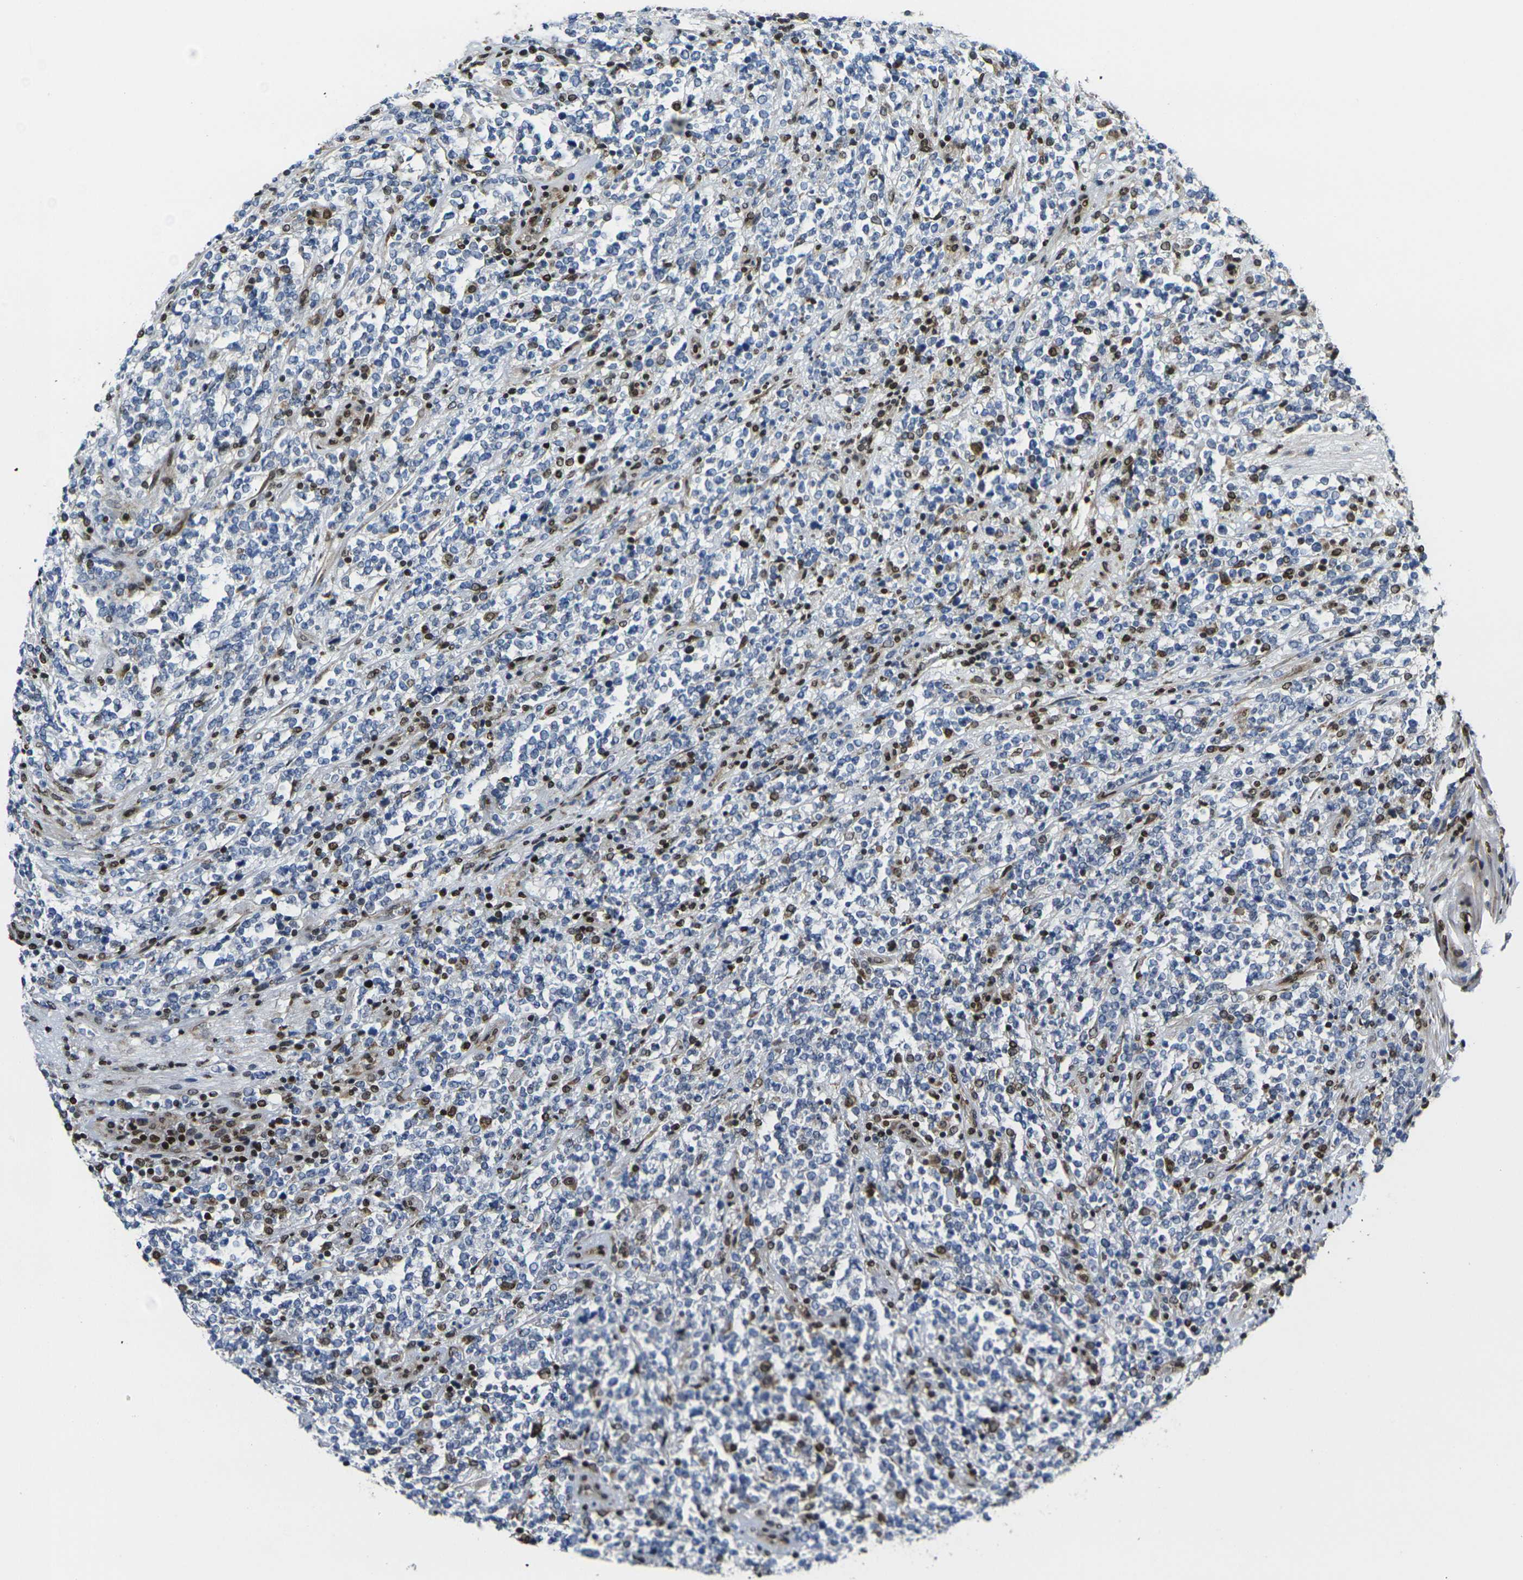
{"staining": {"intensity": "moderate", "quantity": "<25%", "location": "nuclear"}, "tissue": "lymphoma", "cell_type": "Tumor cells", "image_type": "cancer", "snomed": [{"axis": "morphology", "description": "Malignant lymphoma, non-Hodgkin's type, High grade"}, {"axis": "topography", "description": "Soft tissue"}], "caption": "An IHC image of neoplastic tissue is shown. Protein staining in brown highlights moderate nuclear positivity in lymphoma within tumor cells.", "gene": "H1-10", "patient": {"sex": "male", "age": 18}}